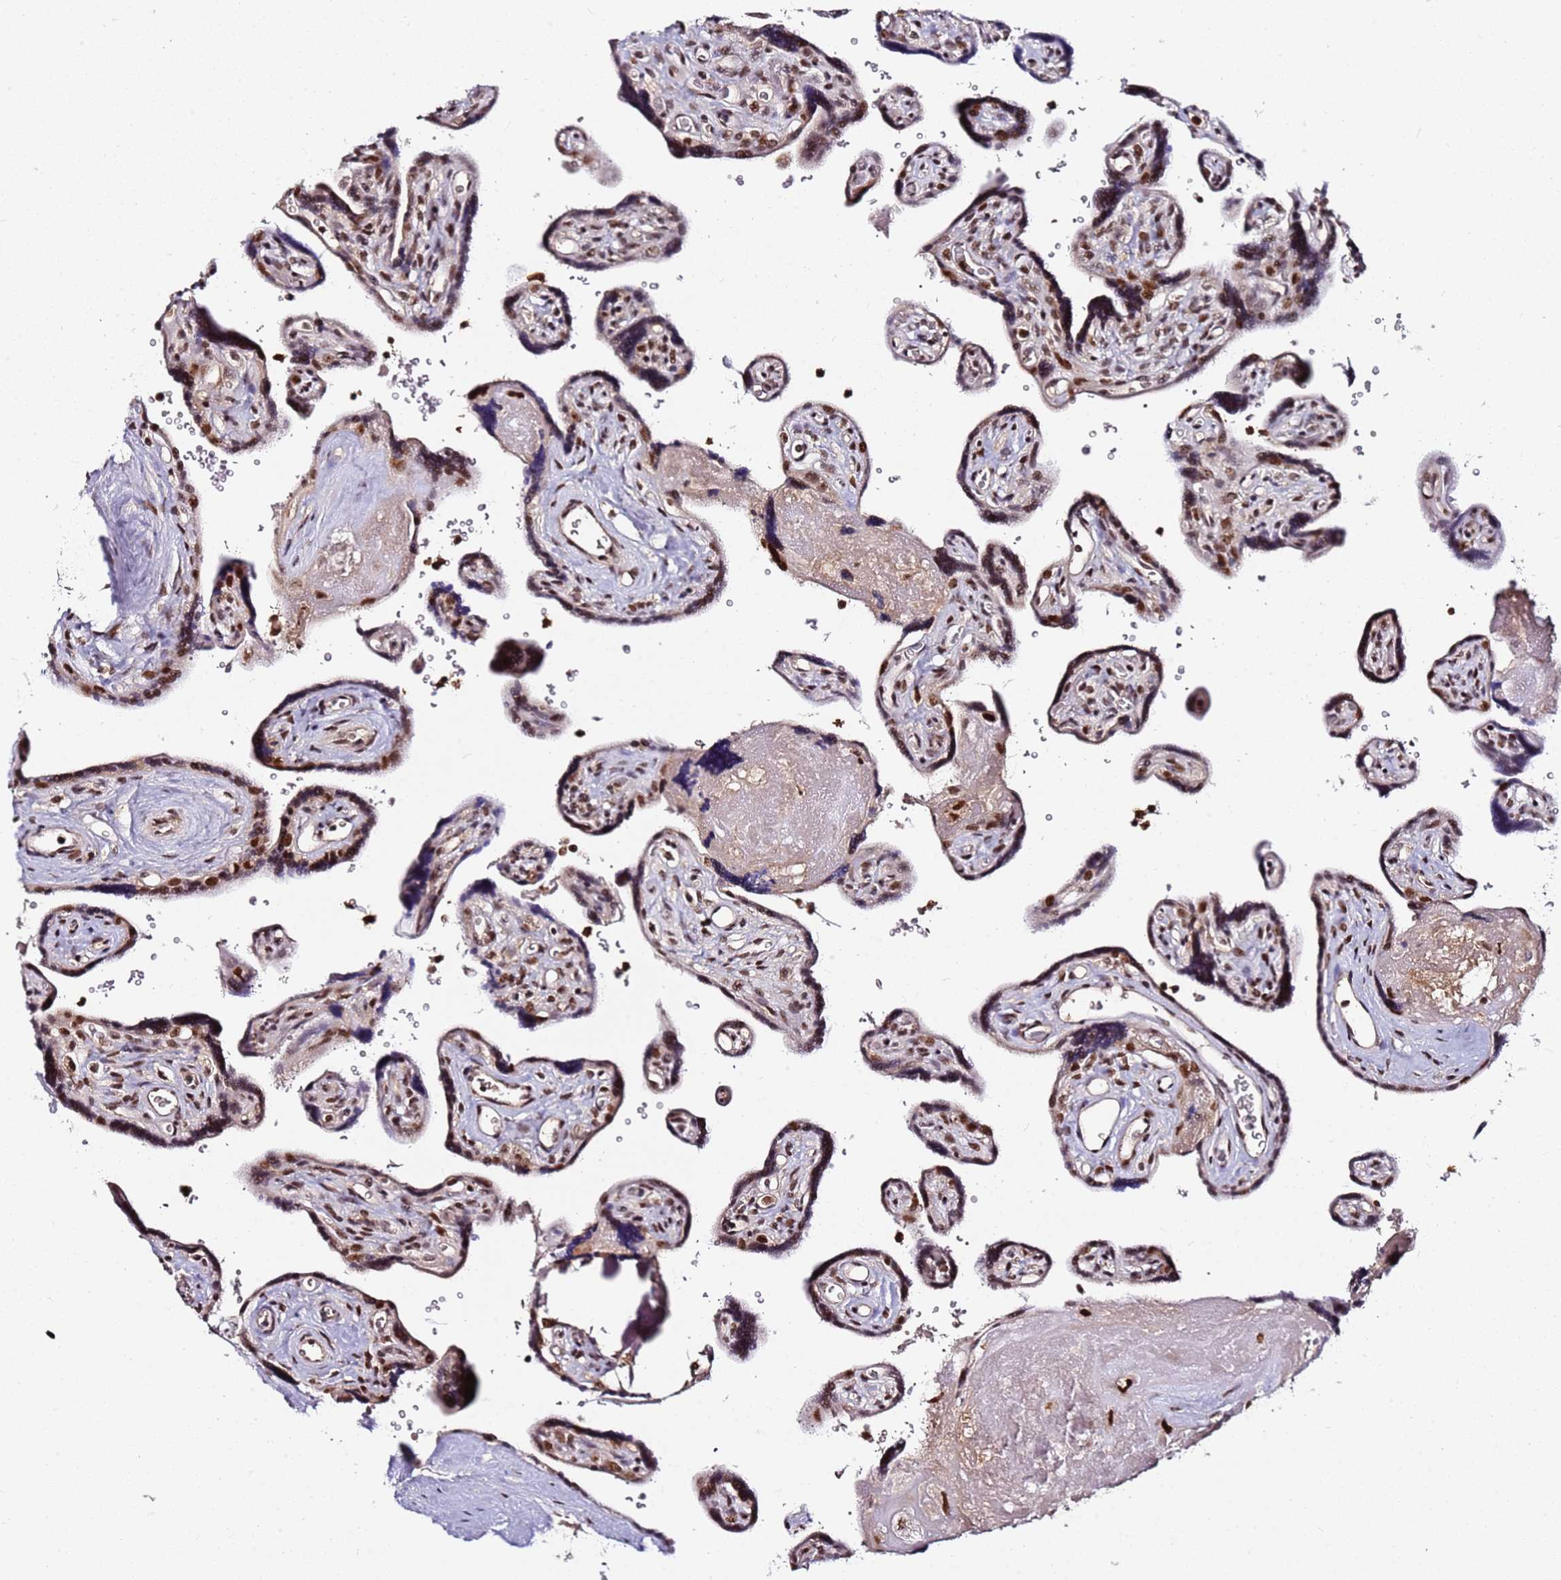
{"staining": {"intensity": "strong", "quantity": ">75%", "location": "nuclear"}, "tissue": "placenta", "cell_type": "Decidual cells", "image_type": "normal", "snomed": [{"axis": "morphology", "description": "Normal tissue, NOS"}, {"axis": "topography", "description": "Placenta"}], "caption": "Immunohistochemical staining of unremarkable human placenta exhibits strong nuclear protein staining in approximately >75% of decidual cells. (DAB IHC, brown staining for protein, blue staining for nuclei).", "gene": "FCF1", "patient": {"sex": "female", "age": 39}}